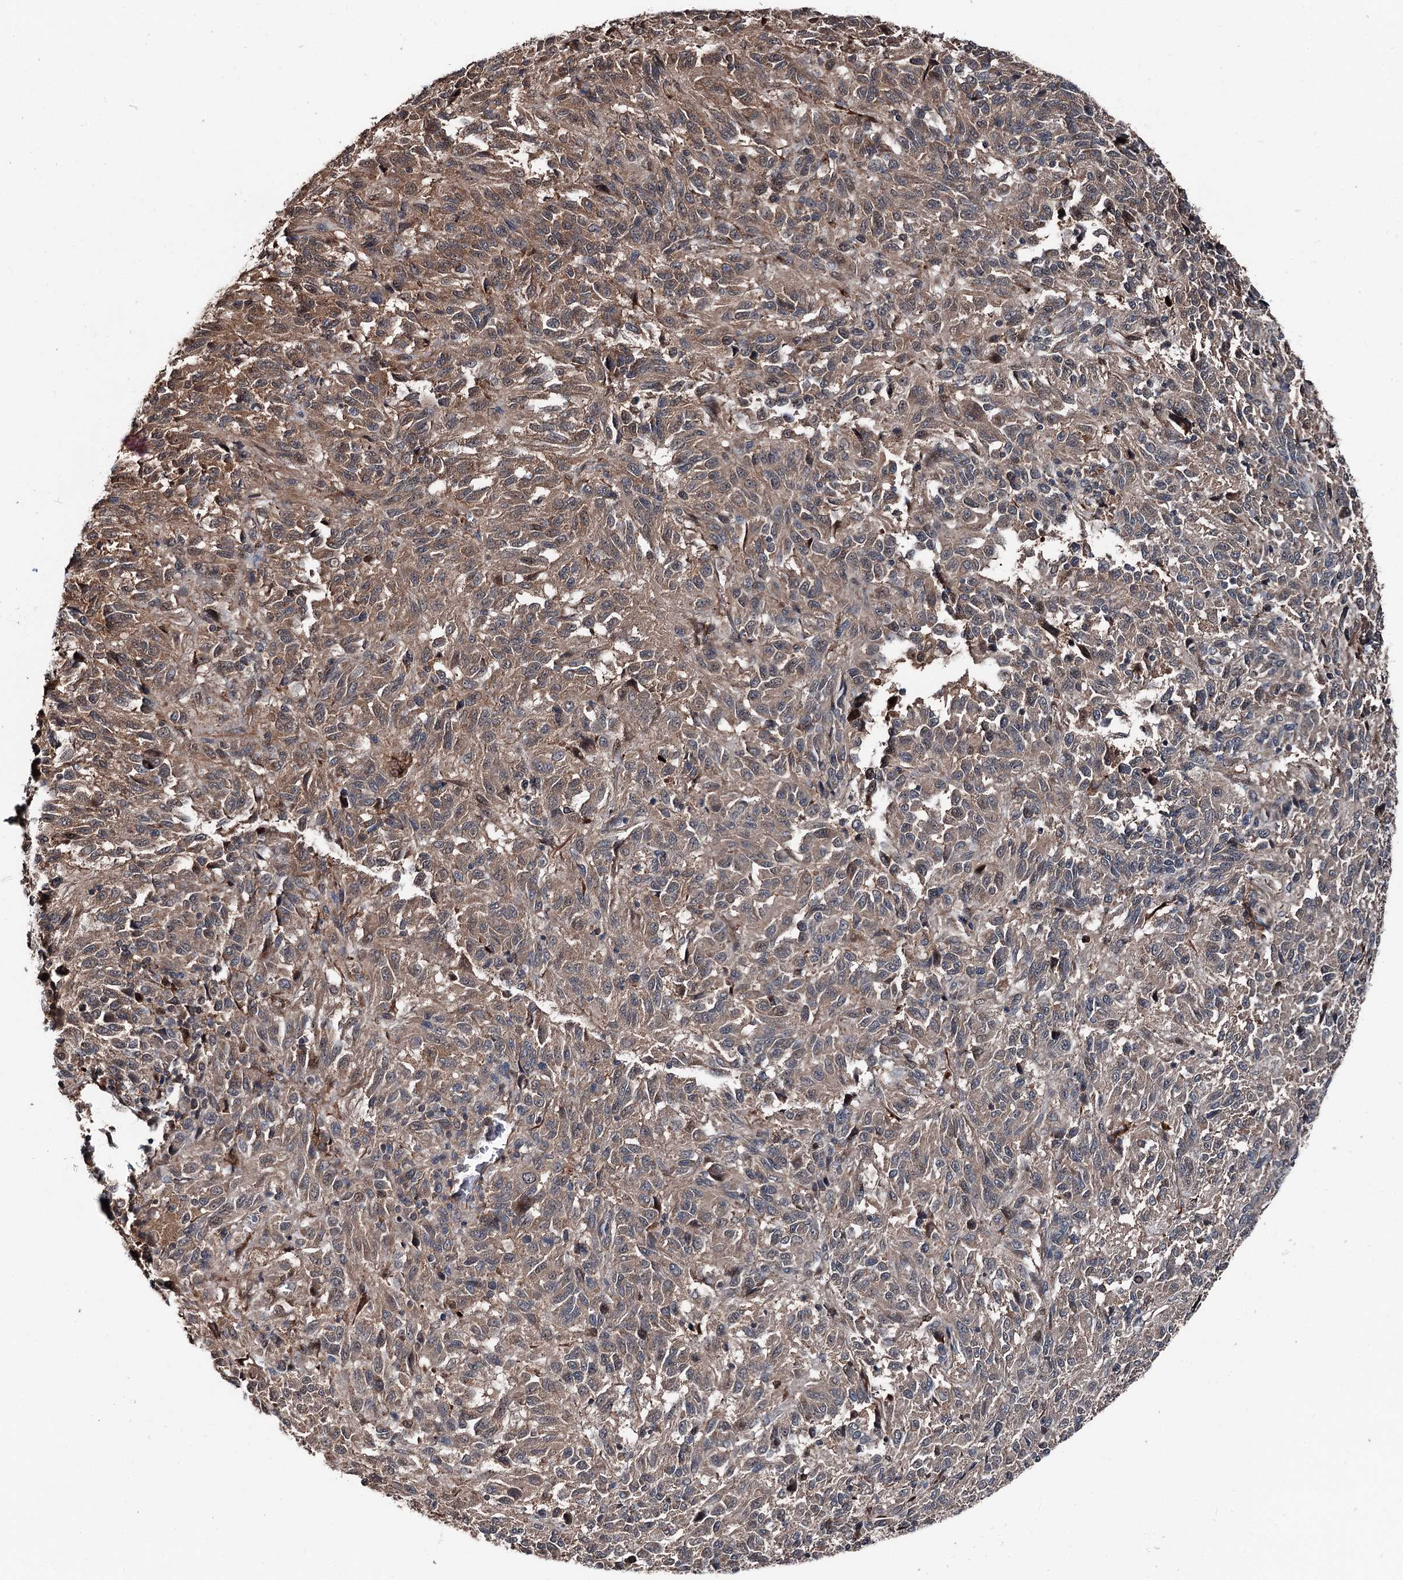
{"staining": {"intensity": "moderate", "quantity": ">75%", "location": "cytoplasmic/membranous"}, "tissue": "melanoma", "cell_type": "Tumor cells", "image_type": "cancer", "snomed": [{"axis": "morphology", "description": "Malignant melanoma, Metastatic site"}, {"axis": "topography", "description": "Lung"}], "caption": "Protein analysis of melanoma tissue exhibits moderate cytoplasmic/membranous expression in approximately >75% of tumor cells.", "gene": "PSMD13", "patient": {"sex": "male", "age": 64}}